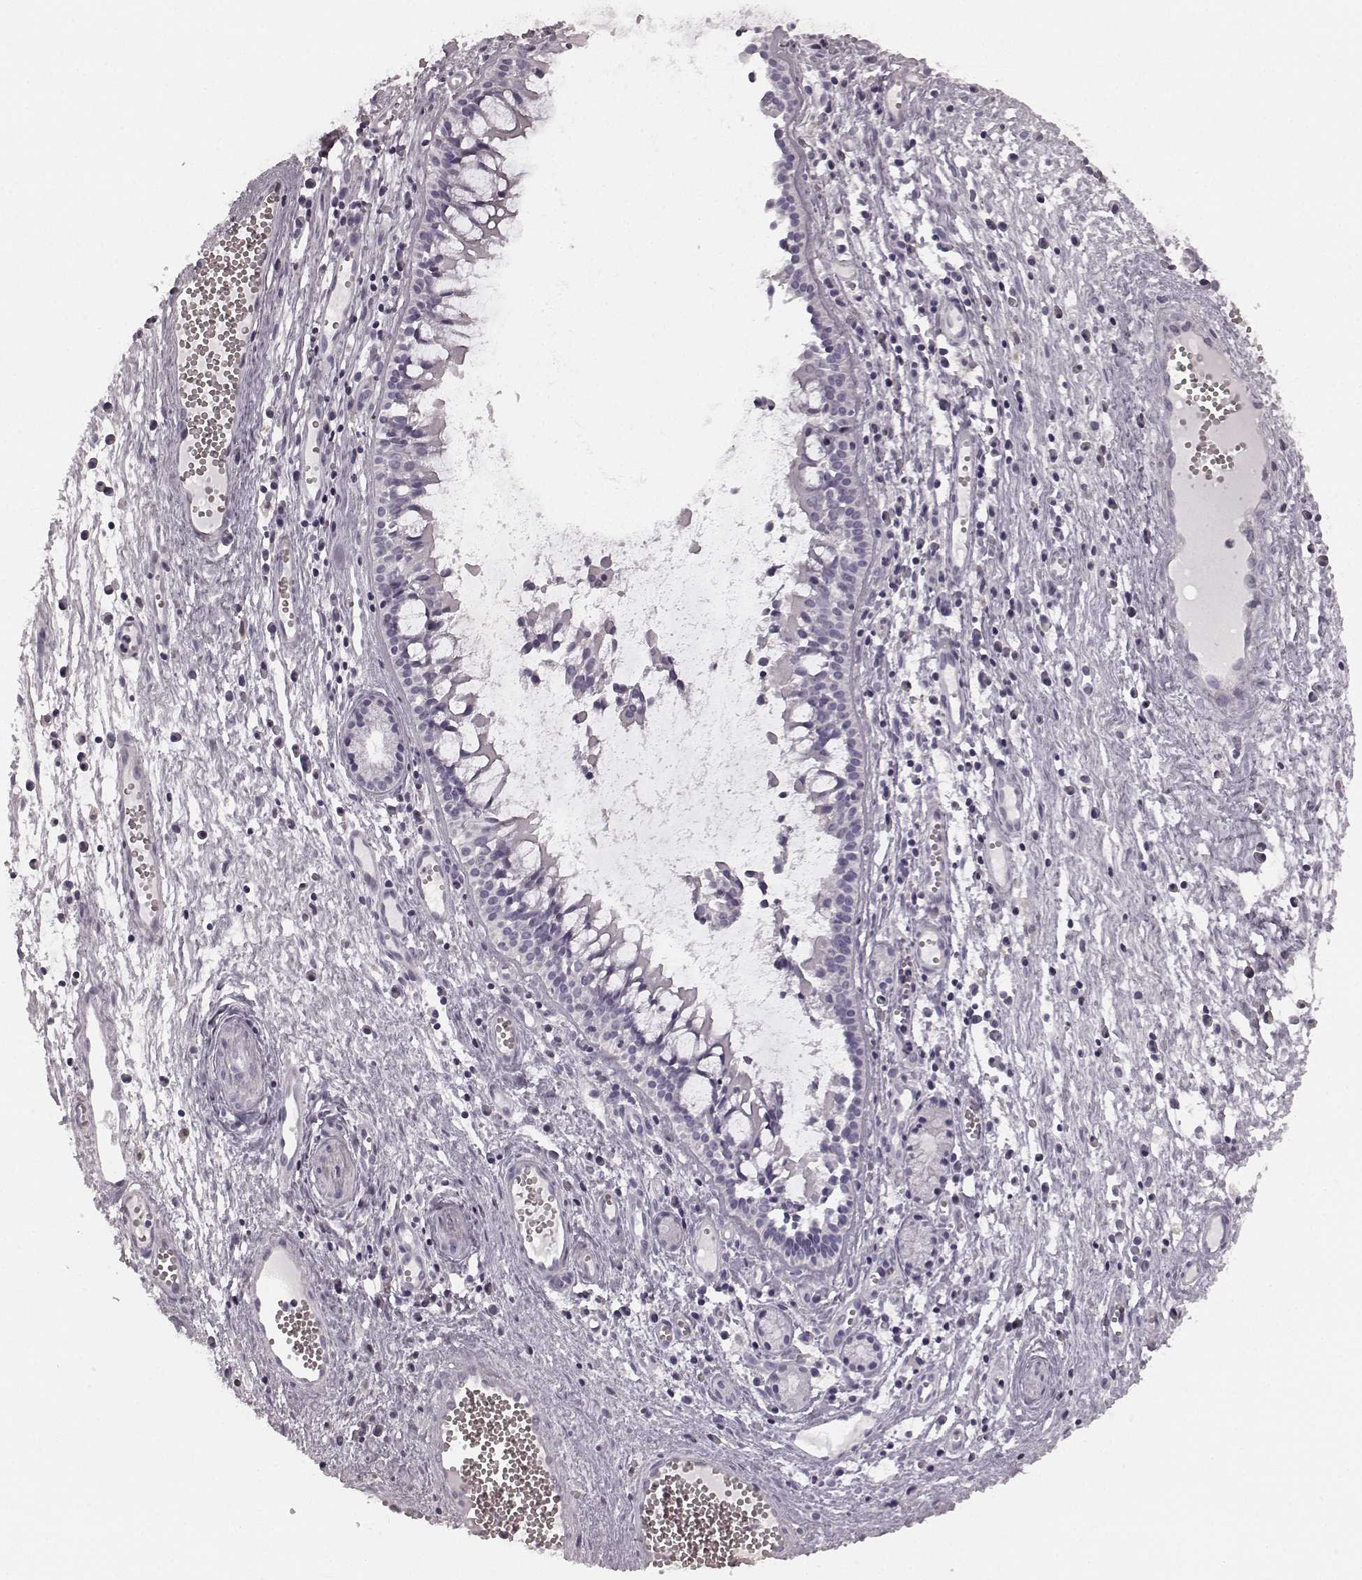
{"staining": {"intensity": "negative", "quantity": "none", "location": "none"}, "tissue": "nasopharynx", "cell_type": "Respiratory epithelial cells", "image_type": "normal", "snomed": [{"axis": "morphology", "description": "Normal tissue, NOS"}, {"axis": "topography", "description": "Nasopharynx"}], "caption": "Immunohistochemistry image of unremarkable nasopharynx: human nasopharynx stained with DAB (3,3'-diaminobenzidine) displays no significant protein expression in respiratory epithelial cells.", "gene": "TMPRSS15", "patient": {"sex": "male", "age": 31}}